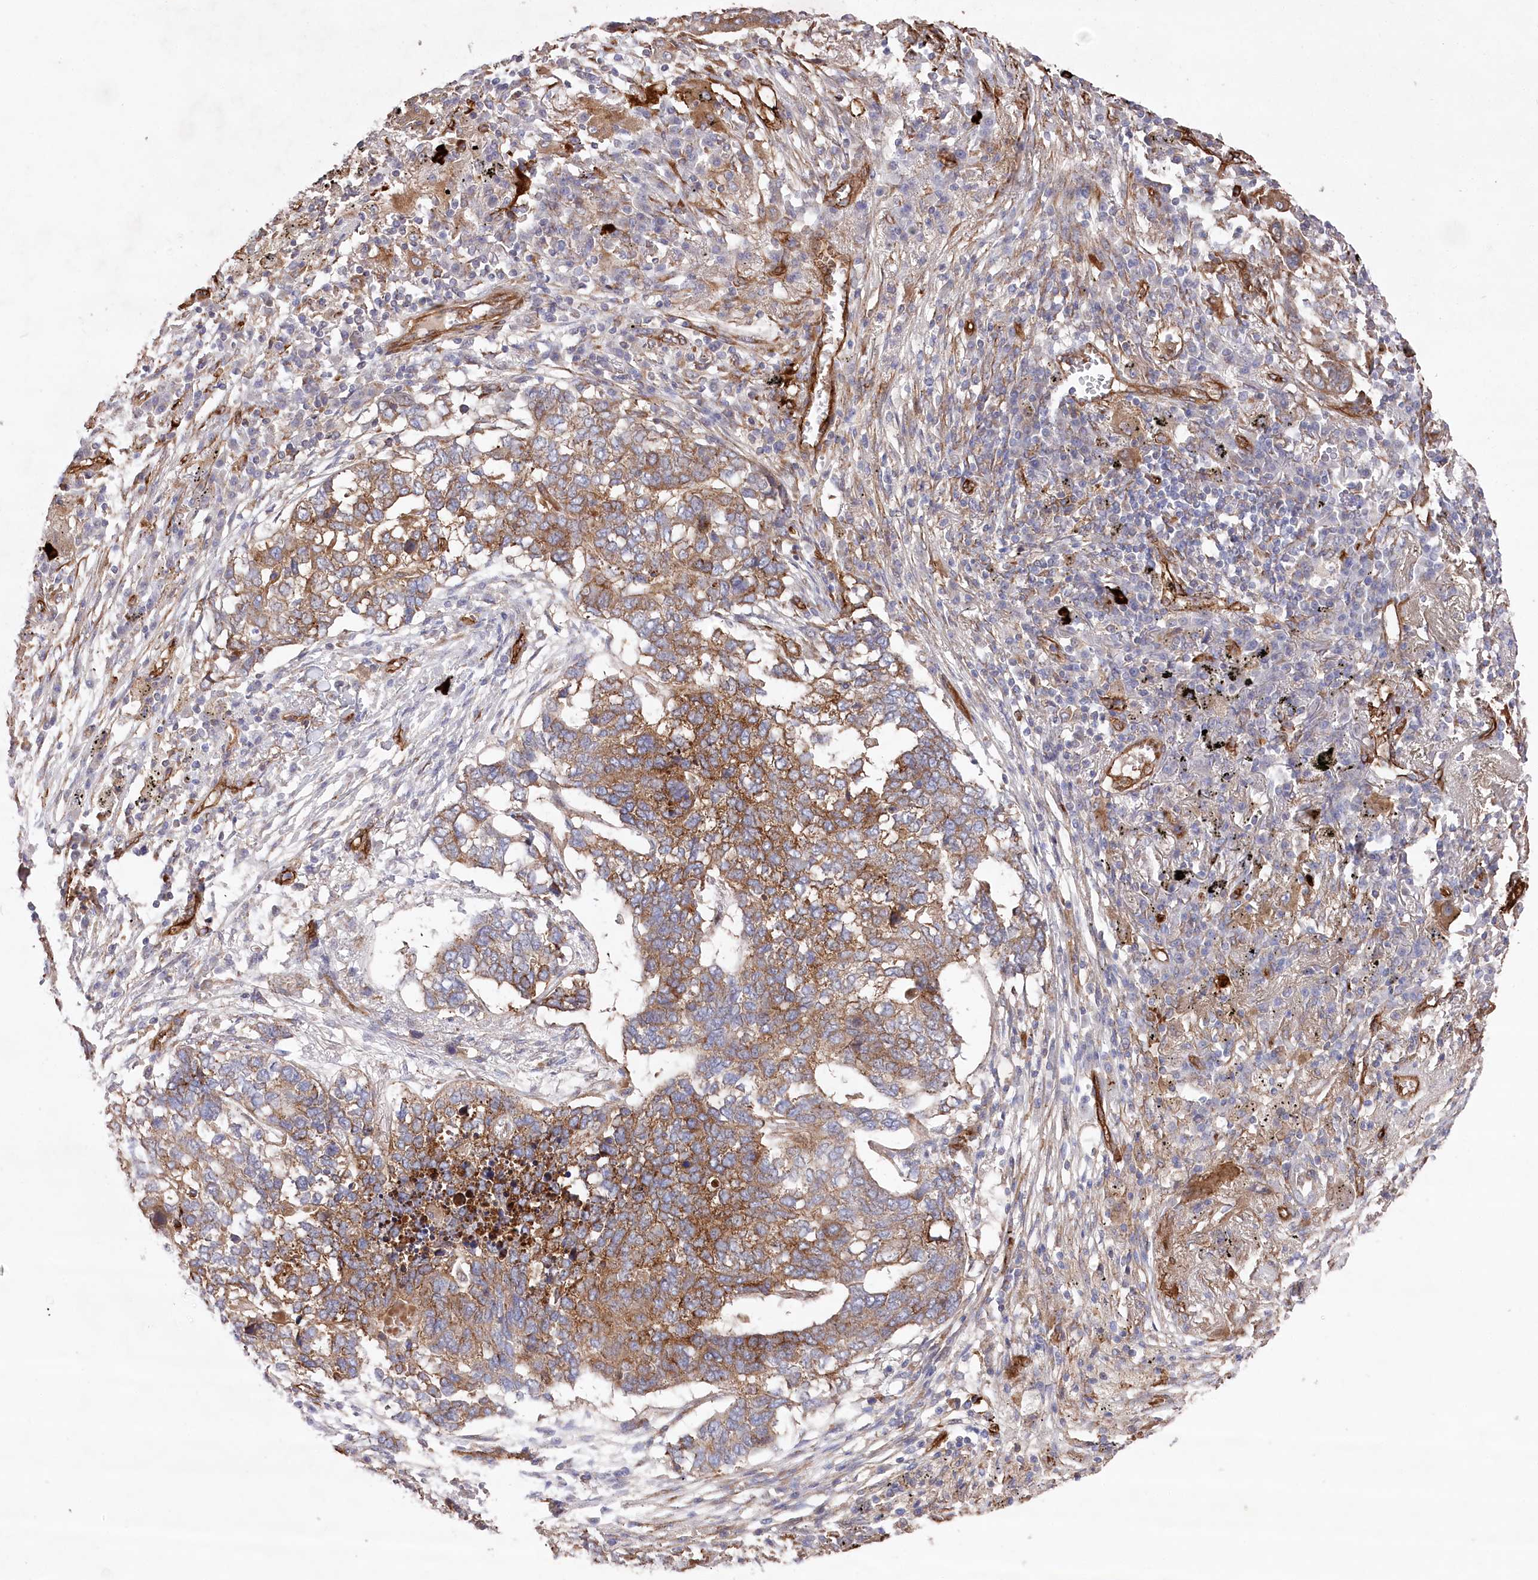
{"staining": {"intensity": "moderate", "quantity": ">75%", "location": "cytoplasmic/membranous"}, "tissue": "lung cancer", "cell_type": "Tumor cells", "image_type": "cancer", "snomed": [{"axis": "morphology", "description": "Squamous cell carcinoma, NOS"}, {"axis": "topography", "description": "Lung"}], "caption": "This photomicrograph displays immunohistochemistry (IHC) staining of human squamous cell carcinoma (lung), with medium moderate cytoplasmic/membranous expression in about >75% of tumor cells.", "gene": "MTPAP", "patient": {"sex": "female", "age": 63}}